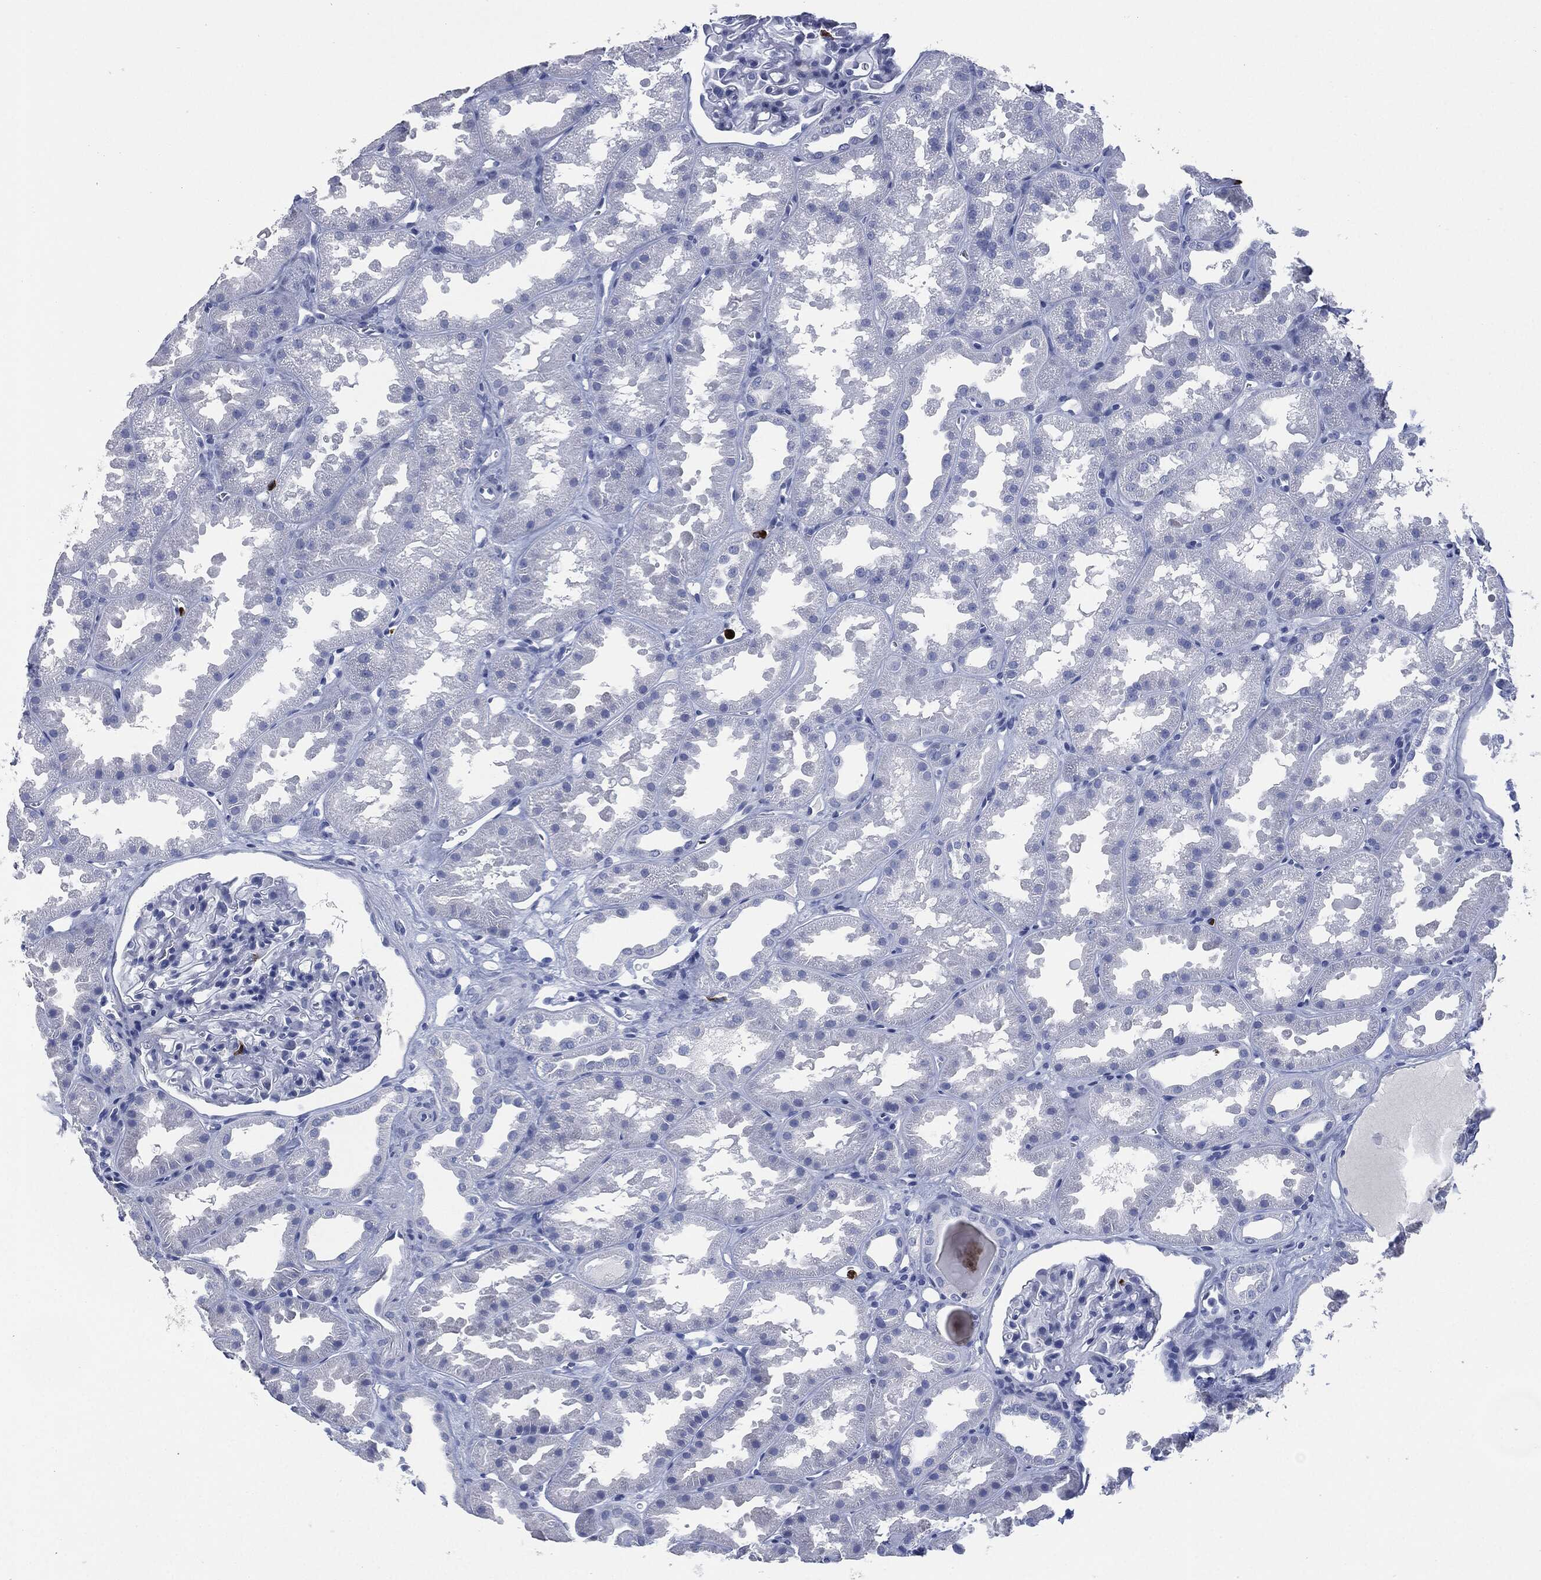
{"staining": {"intensity": "negative", "quantity": "none", "location": "none"}, "tissue": "kidney", "cell_type": "Cells in glomeruli", "image_type": "normal", "snomed": [{"axis": "morphology", "description": "Normal tissue, NOS"}, {"axis": "topography", "description": "Kidney"}], "caption": "Cells in glomeruli show no significant positivity in benign kidney. Brightfield microscopy of immunohistochemistry stained with DAB (brown) and hematoxylin (blue), captured at high magnification.", "gene": "CEACAM8", "patient": {"sex": "male", "age": 61}}